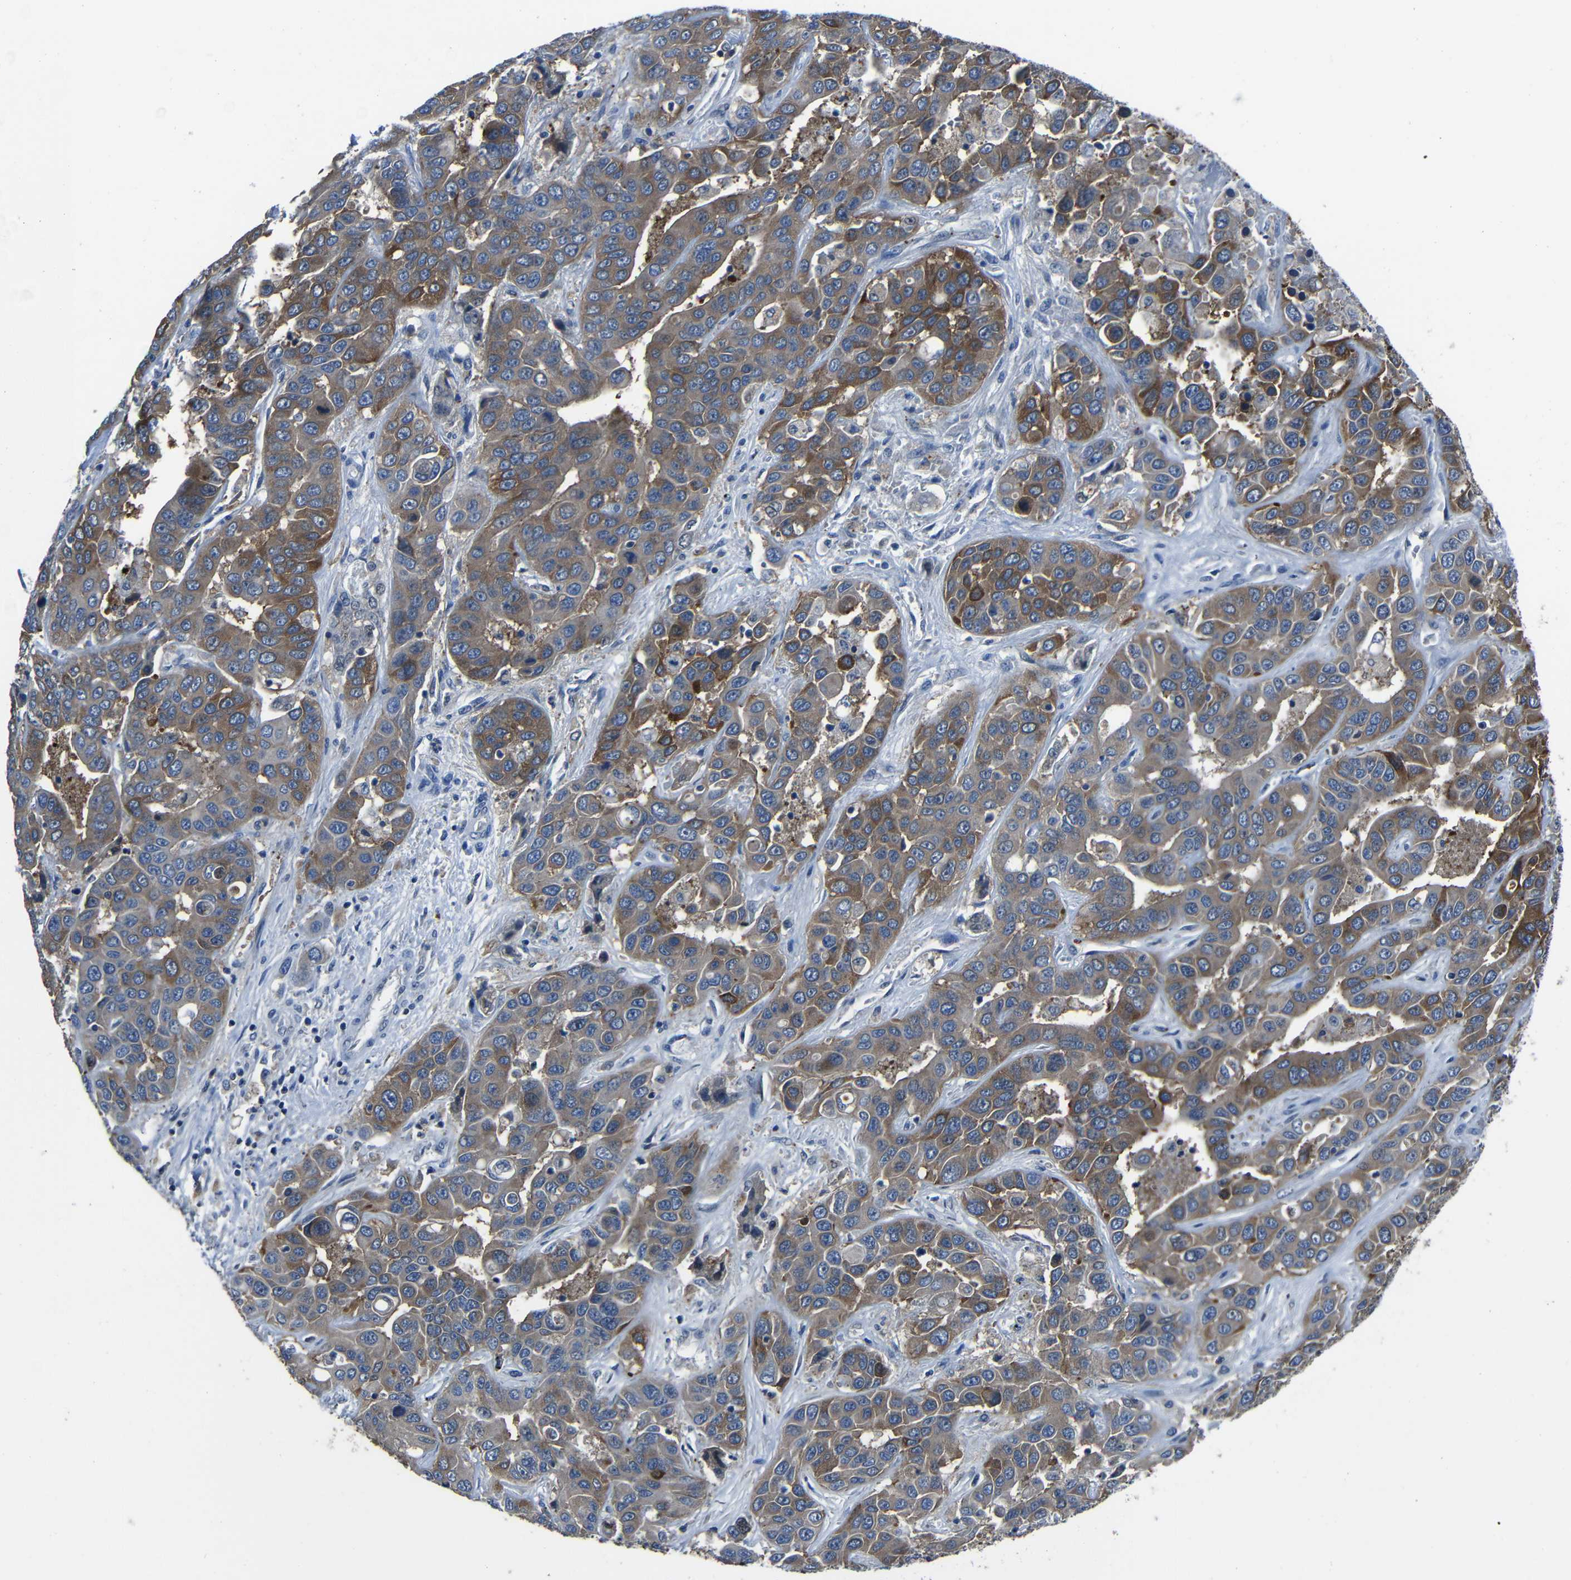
{"staining": {"intensity": "moderate", "quantity": "25%-75%", "location": "cytoplasmic/membranous"}, "tissue": "liver cancer", "cell_type": "Tumor cells", "image_type": "cancer", "snomed": [{"axis": "morphology", "description": "Cholangiocarcinoma"}, {"axis": "topography", "description": "Liver"}], "caption": "Immunohistochemical staining of liver cancer displays medium levels of moderate cytoplasmic/membranous expression in about 25%-75% of tumor cells. (DAB = brown stain, brightfield microscopy at high magnification).", "gene": "SEMA4B", "patient": {"sex": "female", "age": 52}}